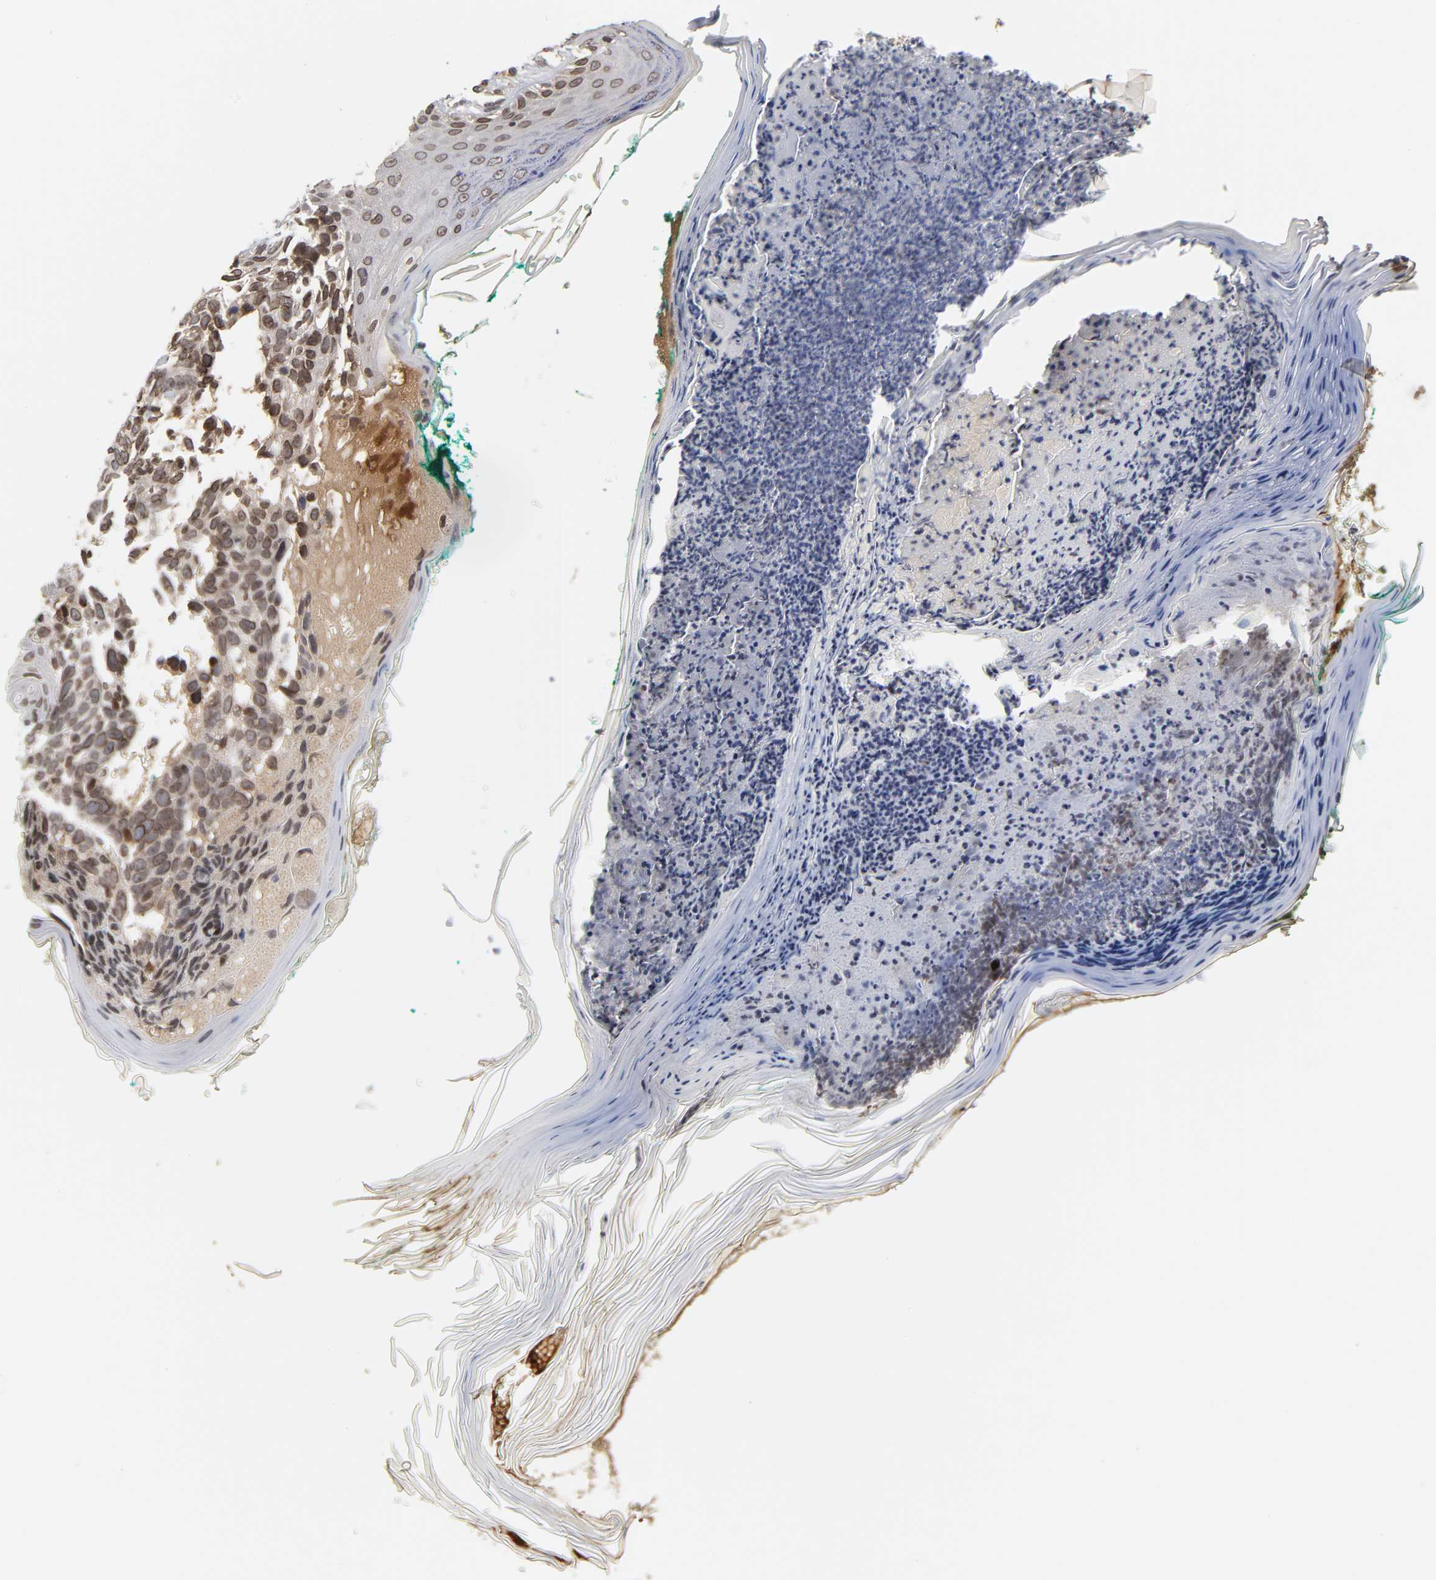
{"staining": {"intensity": "moderate", "quantity": ">75%", "location": "cytoplasmic/membranous,nuclear"}, "tissue": "skin cancer", "cell_type": "Tumor cells", "image_type": "cancer", "snomed": [{"axis": "morphology", "description": "Normal tissue, NOS"}, {"axis": "morphology", "description": "Basal cell carcinoma"}, {"axis": "topography", "description": "Skin"}], "caption": "Immunohistochemistry photomicrograph of neoplastic tissue: skin basal cell carcinoma stained using immunohistochemistry displays medium levels of moderate protein expression localized specifically in the cytoplasmic/membranous and nuclear of tumor cells, appearing as a cytoplasmic/membranous and nuclear brown color.", "gene": "CPN2", "patient": {"sex": "male", "age": 77}}